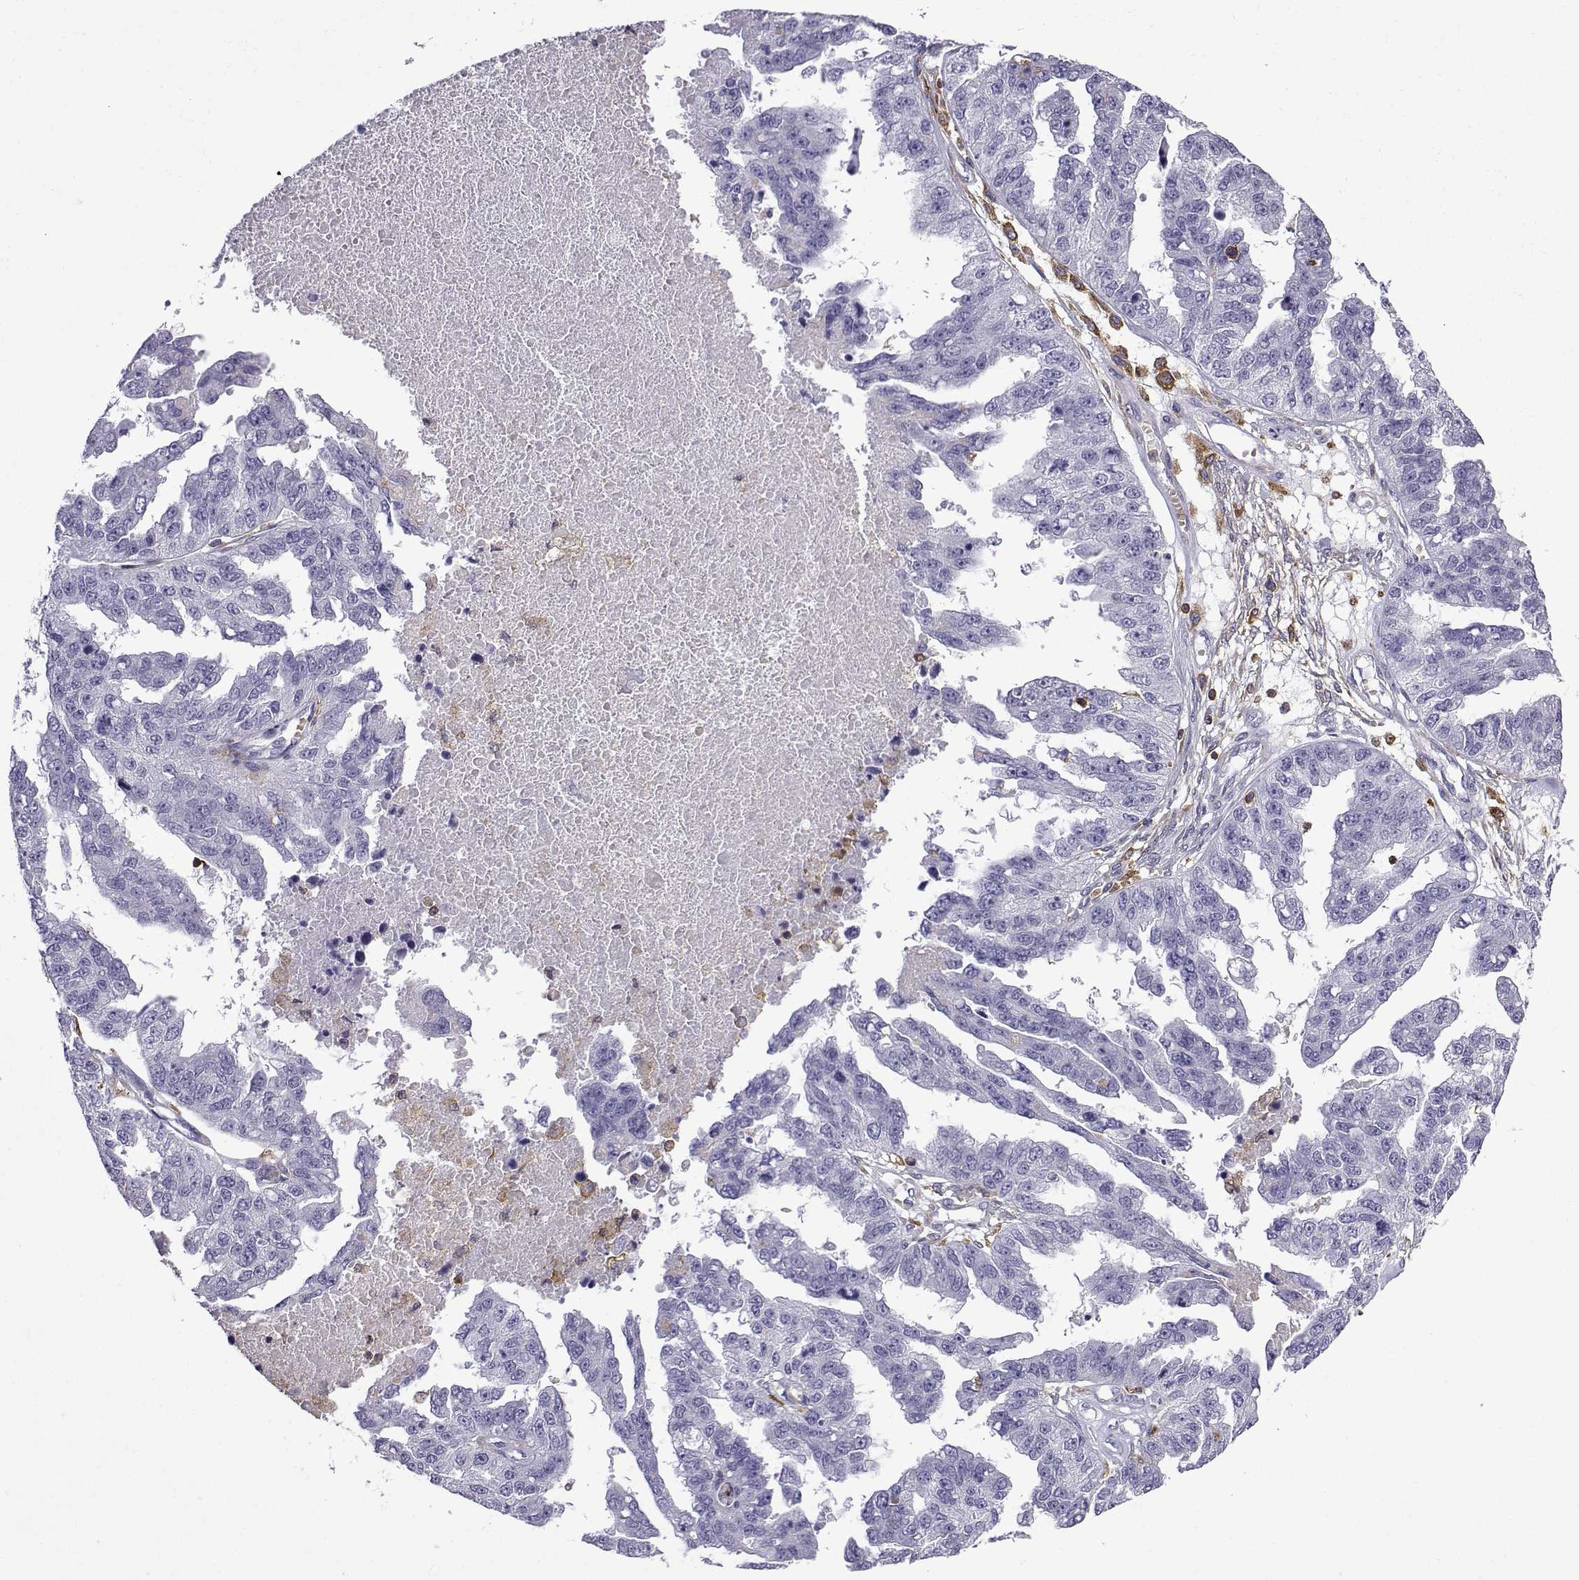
{"staining": {"intensity": "negative", "quantity": "none", "location": "none"}, "tissue": "ovarian cancer", "cell_type": "Tumor cells", "image_type": "cancer", "snomed": [{"axis": "morphology", "description": "Cystadenocarcinoma, serous, NOS"}, {"axis": "topography", "description": "Ovary"}], "caption": "Tumor cells show no significant staining in ovarian cancer.", "gene": "DOCK10", "patient": {"sex": "female", "age": 58}}